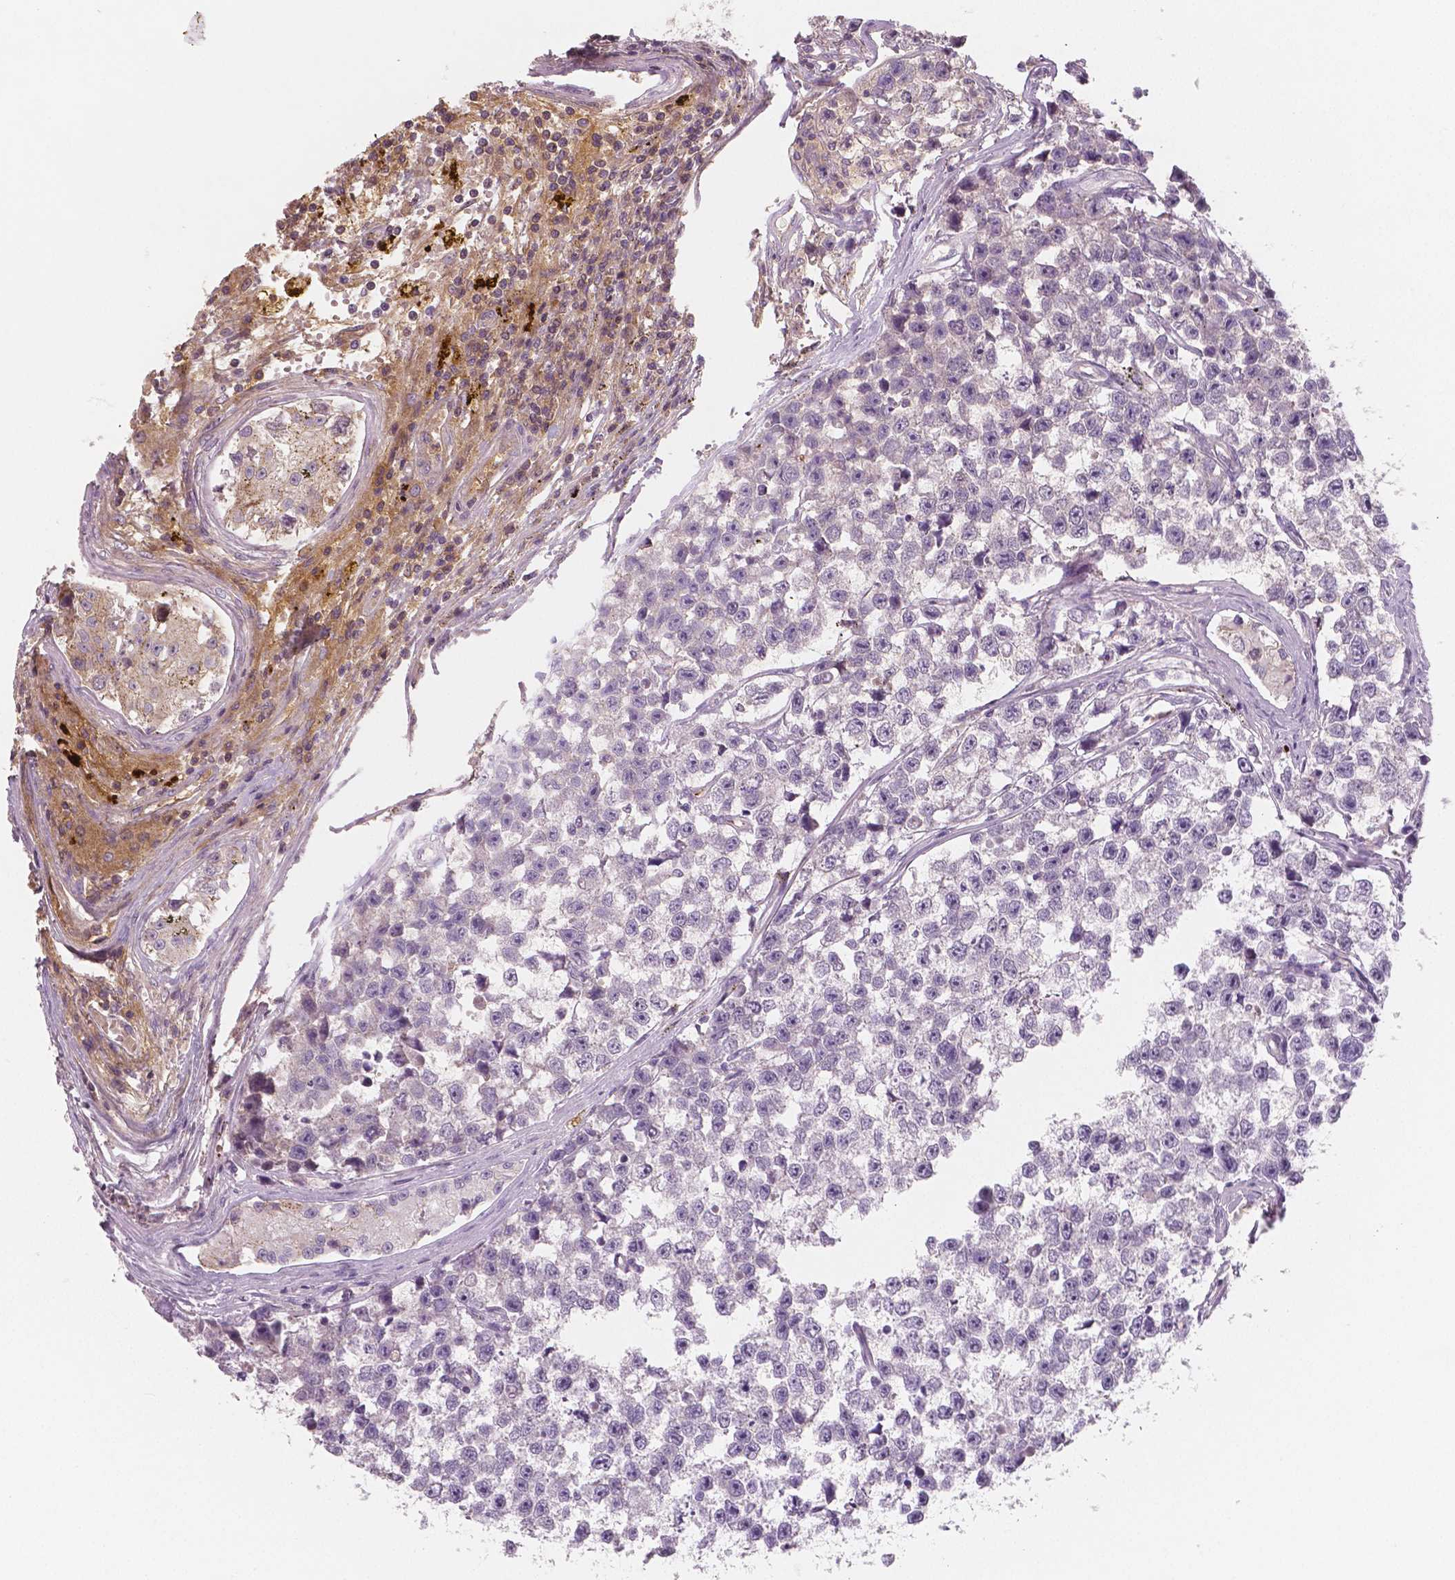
{"staining": {"intensity": "negative", "quantity": "none", "location": "none"}, "tissue": "testis cancer", "cell_type": "Tumor cells", "image_type": "cancer", "snomed": [{"axis": "morphology", "description": "Seminoma, NOS"}, {"axis": "topography", "description": "Testis"}], "caption": "A high-resolution micrograph shows IHC staining of testis cancer, which displays no significant expression in tumor cells.", "gene": "APOA4", "patient": {"sex": "male", "age": 26}}